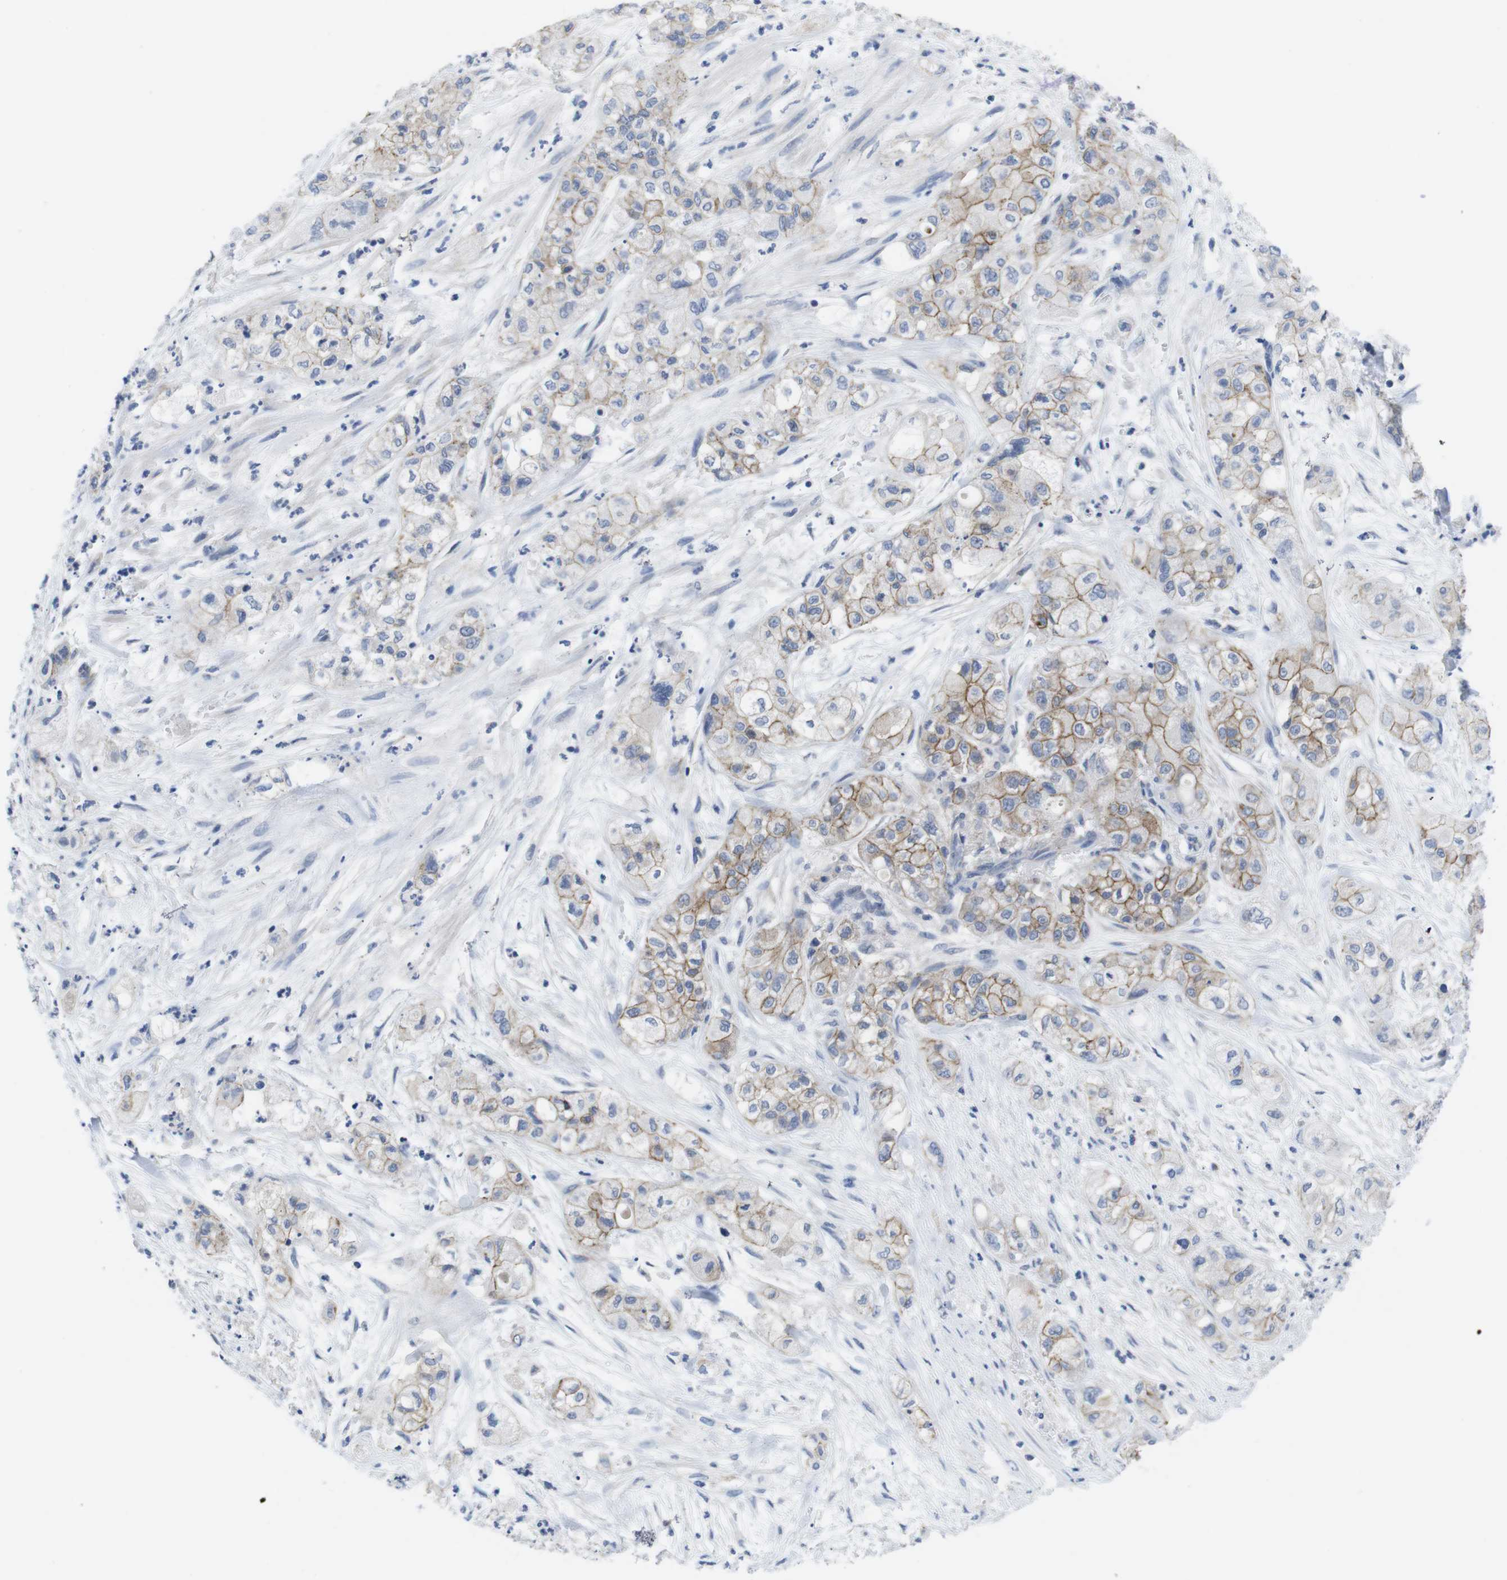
{"staining": {"intensity": "moderate", "quantity": ">75%", "location": "cytoplasmic/membranous"}, "tissue": "pancreatic cancer", "cell_type": "Tumor cells", "image_type": "cancer", "snomed": [{"axis": "morphology", "description": "Adenocarcinoma, NOS"}, {"axis": "topography", "description": "Pancreas"}], "caption": "DAB (3,3'-diaminobenzidine) immunohistochemical staining of human pancreatic cancer shows moderate cytoplasmic/membranous protein positivity in about >75% of tumor cells. The staining was performed using DAB (3,3'-diaminobenzidine), with brown indicating positive protein expression. Nuclei are stained blue with hematoxylin.", "gene": "SCRIB", "patient": {"sex": "female", "age": 78}}